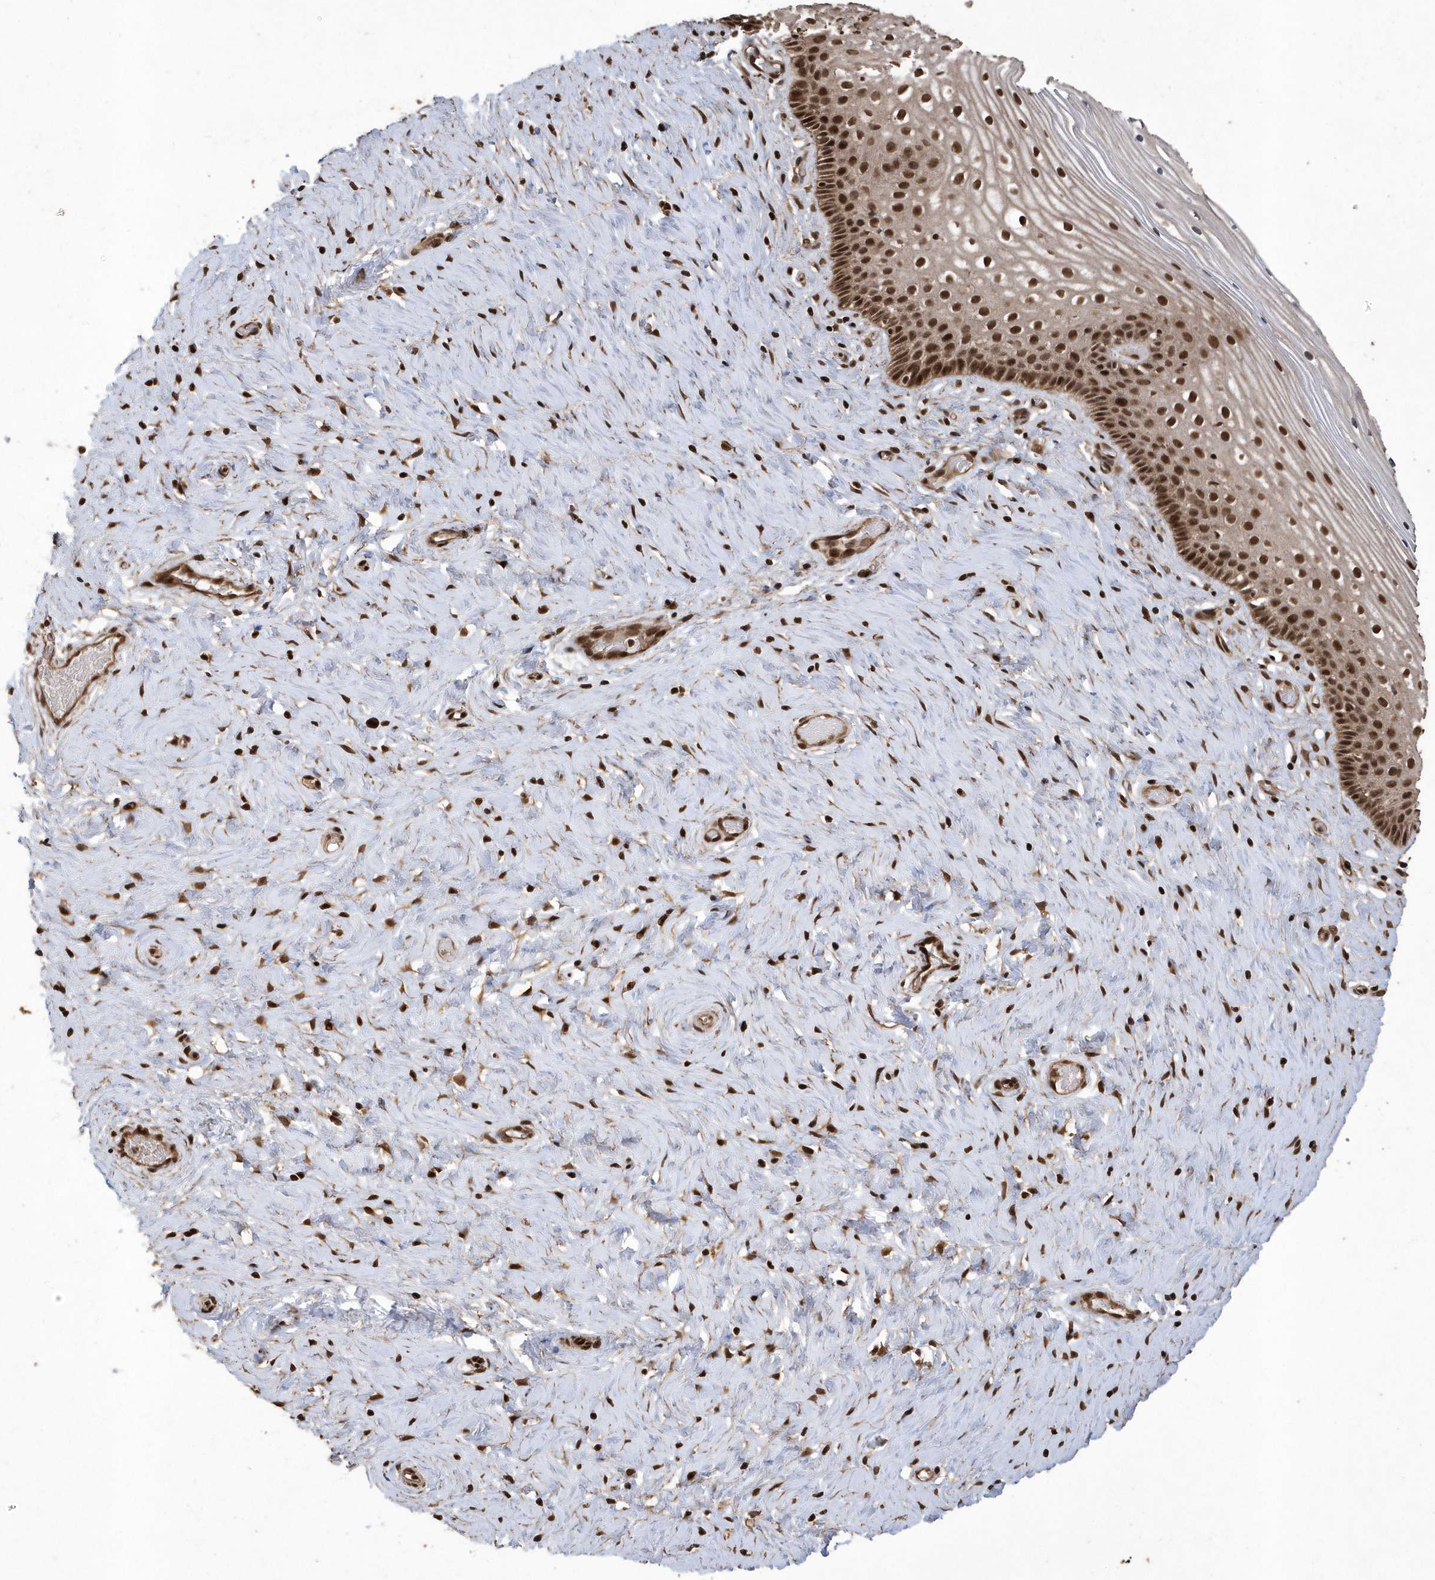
{"staining": {"intensity": "strong", "quantity": ">75%", "location": "cytoplasmic/membranous,nuclear"}, "tissue": "cervix", "cell_type": "Glandular cells", "image_type": "normal", "snomed": [{"axis": "morphology", "description": "Normal tissue, NOS"}, {"axis": "topography", "description": "Cervix"}], "caption": "There is high levels of strong cytoplasmic/membranous,nuclear expression in glandular cells of benign cervix, as demonstrated by immunohistochemical staining (brown color).", "gene": "INTS12", "patient": {"sex": "female", "age": 33}}